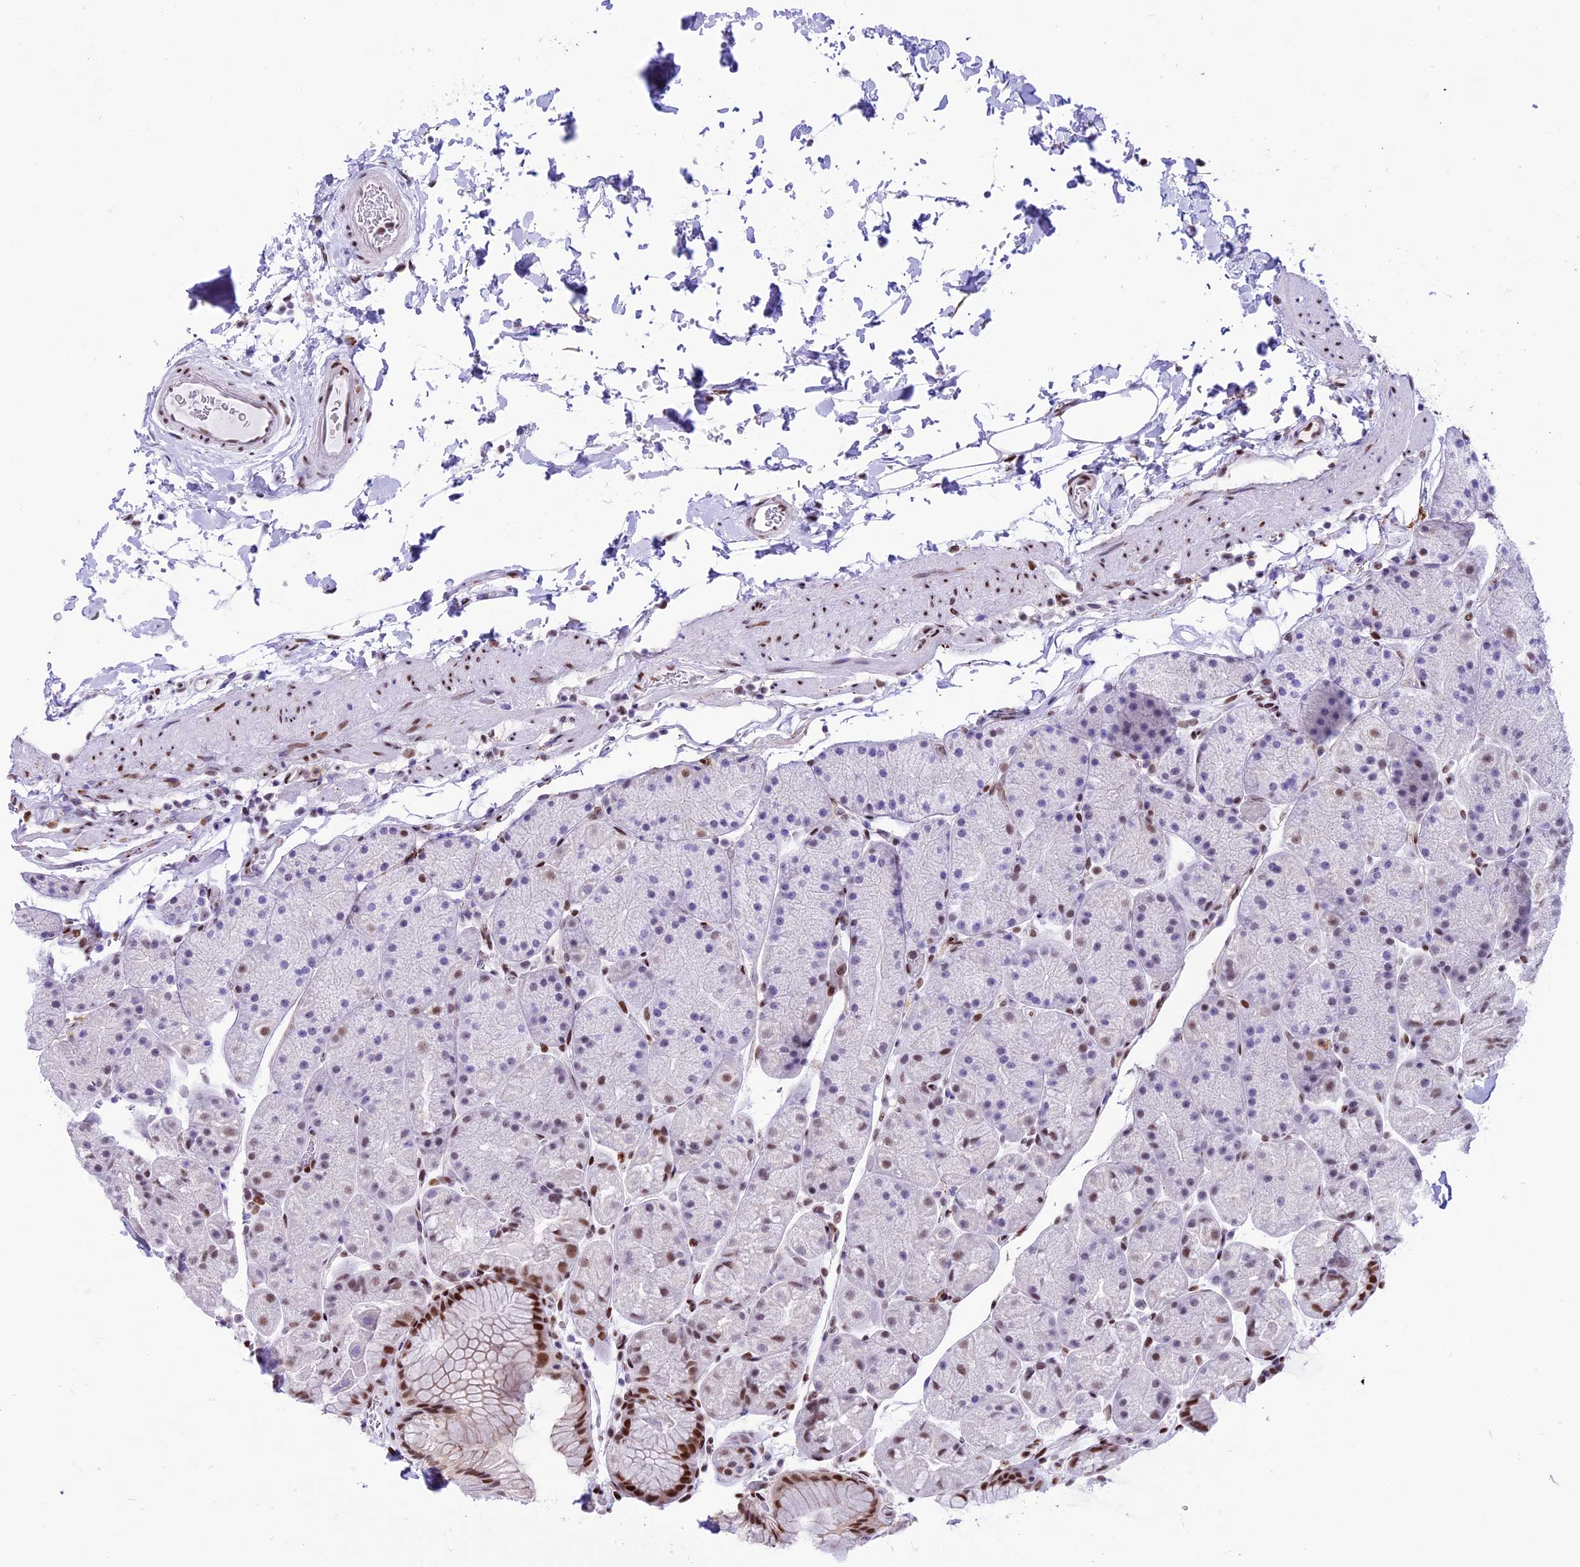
{"staining": {"intensity": "strong", "quantity": "<25%", "location": "nuclear"}, "tissue": "stomach", "cell_type": "Glandular cells", "image_type": "normal", "snomed": [{"axis": "morphology", "description": "Normal tissue, NOS"}, {"axis": "topography", "description": "Stomach, upper"}, {"axis": "topography", "description": "Stomach, lower"}], "caption": "Strong nuclear staining for a protein is identified in approximately <25% of glandular cells of normal stomach using IHC.", "gene": "RPS6KB1", "patient": {"sex": "male", "age": 67}}